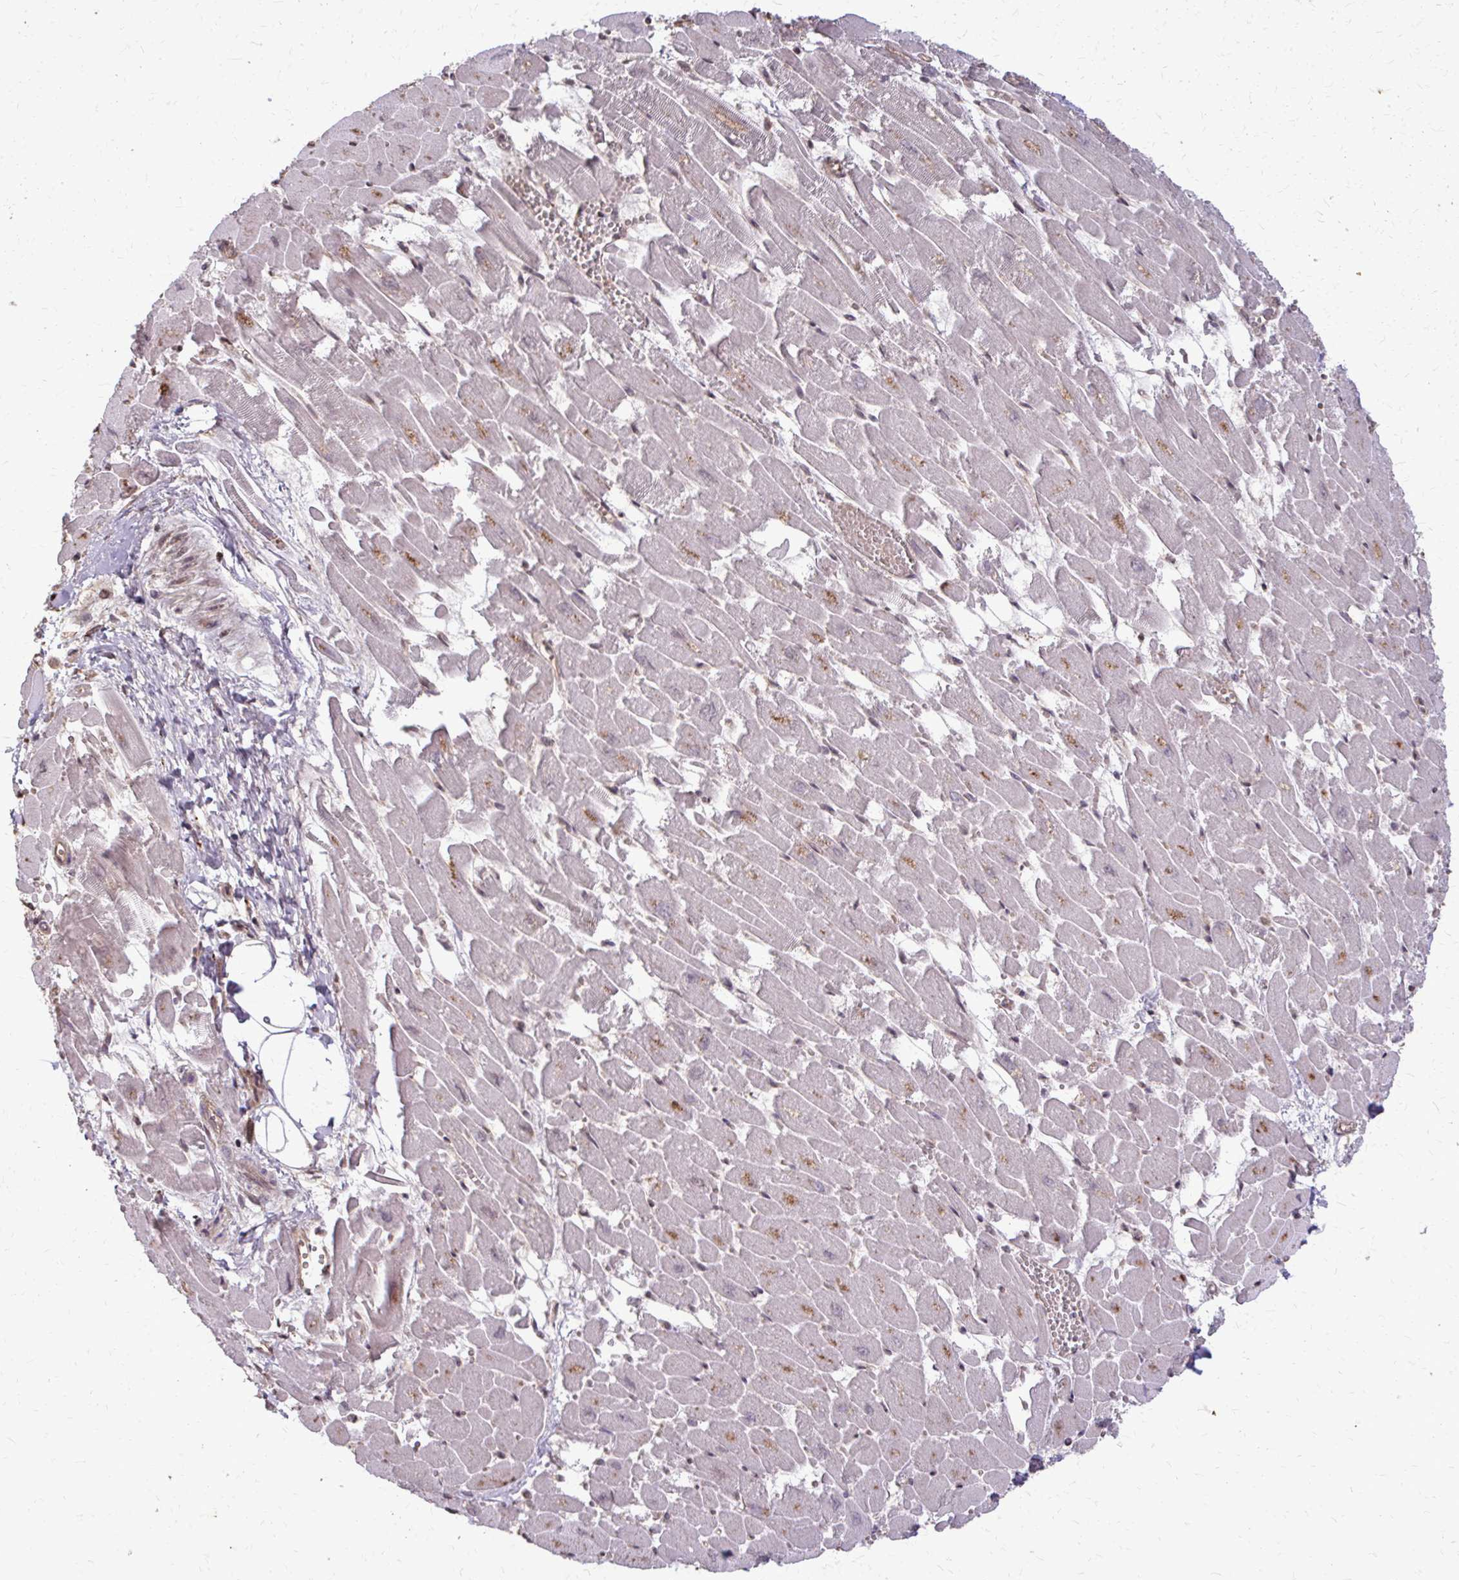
{"staining": {"intensity": "moderate", "quantity": "25%-75%", "location": "nuclear"}, "tissue": "heart muscle", "cell_type": "Cardiomyocytes", "image_type": "normal", "snomed": [{"axis": "morphology", "description": "Normal tissue, NOS"}, {"axis": "topography", "description": "Heart"}], "caption": "A high-resolution photomicrograph shows immunohistochemistry (IHC) staining of unremarkable heart muscle, which demonstrates moderate nuclear expression in approximately 25%-75% of cardiomyocytes.", "gene": "SS18", "patient": {"sex": "female", "age": 52}}